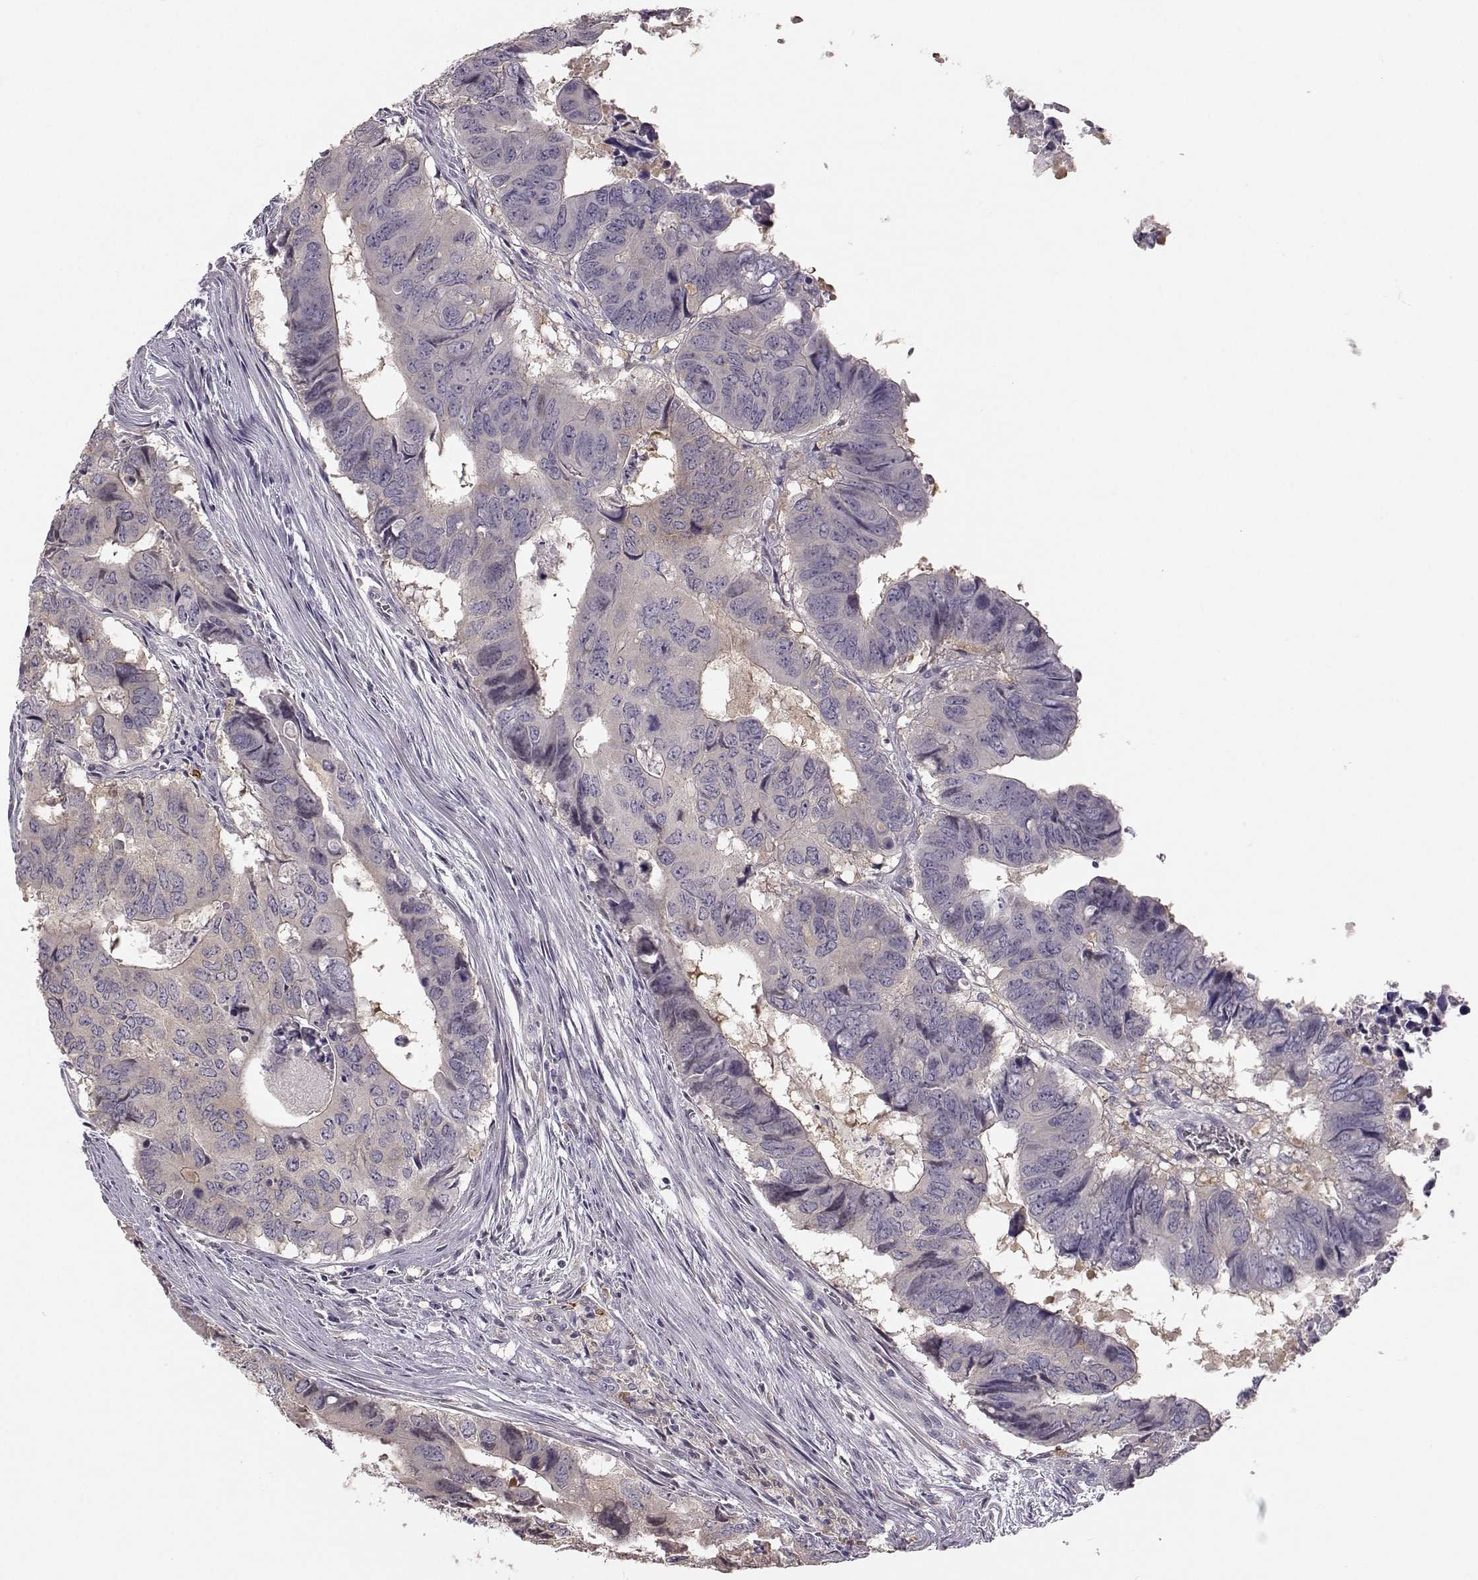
{"staining": {"intensity": "weak", "quantity": "25%-75%", "location": "cytoplasmic/membranous"}, "tissue": "colorectal cancer", "cell_type": "Tumor cells", "image_type": "cancer", "snomed": [{"axis": "morphology", "description": "Adenocarcinoma, NOS"}, {"axis": "topography", "description": "Colon"}], "caption": "Colorectal cancer stained with a protein marker displays weak staining in tumor cells.", "gene": "GPR50", "patient": {"sex": "male", "age": 79}}